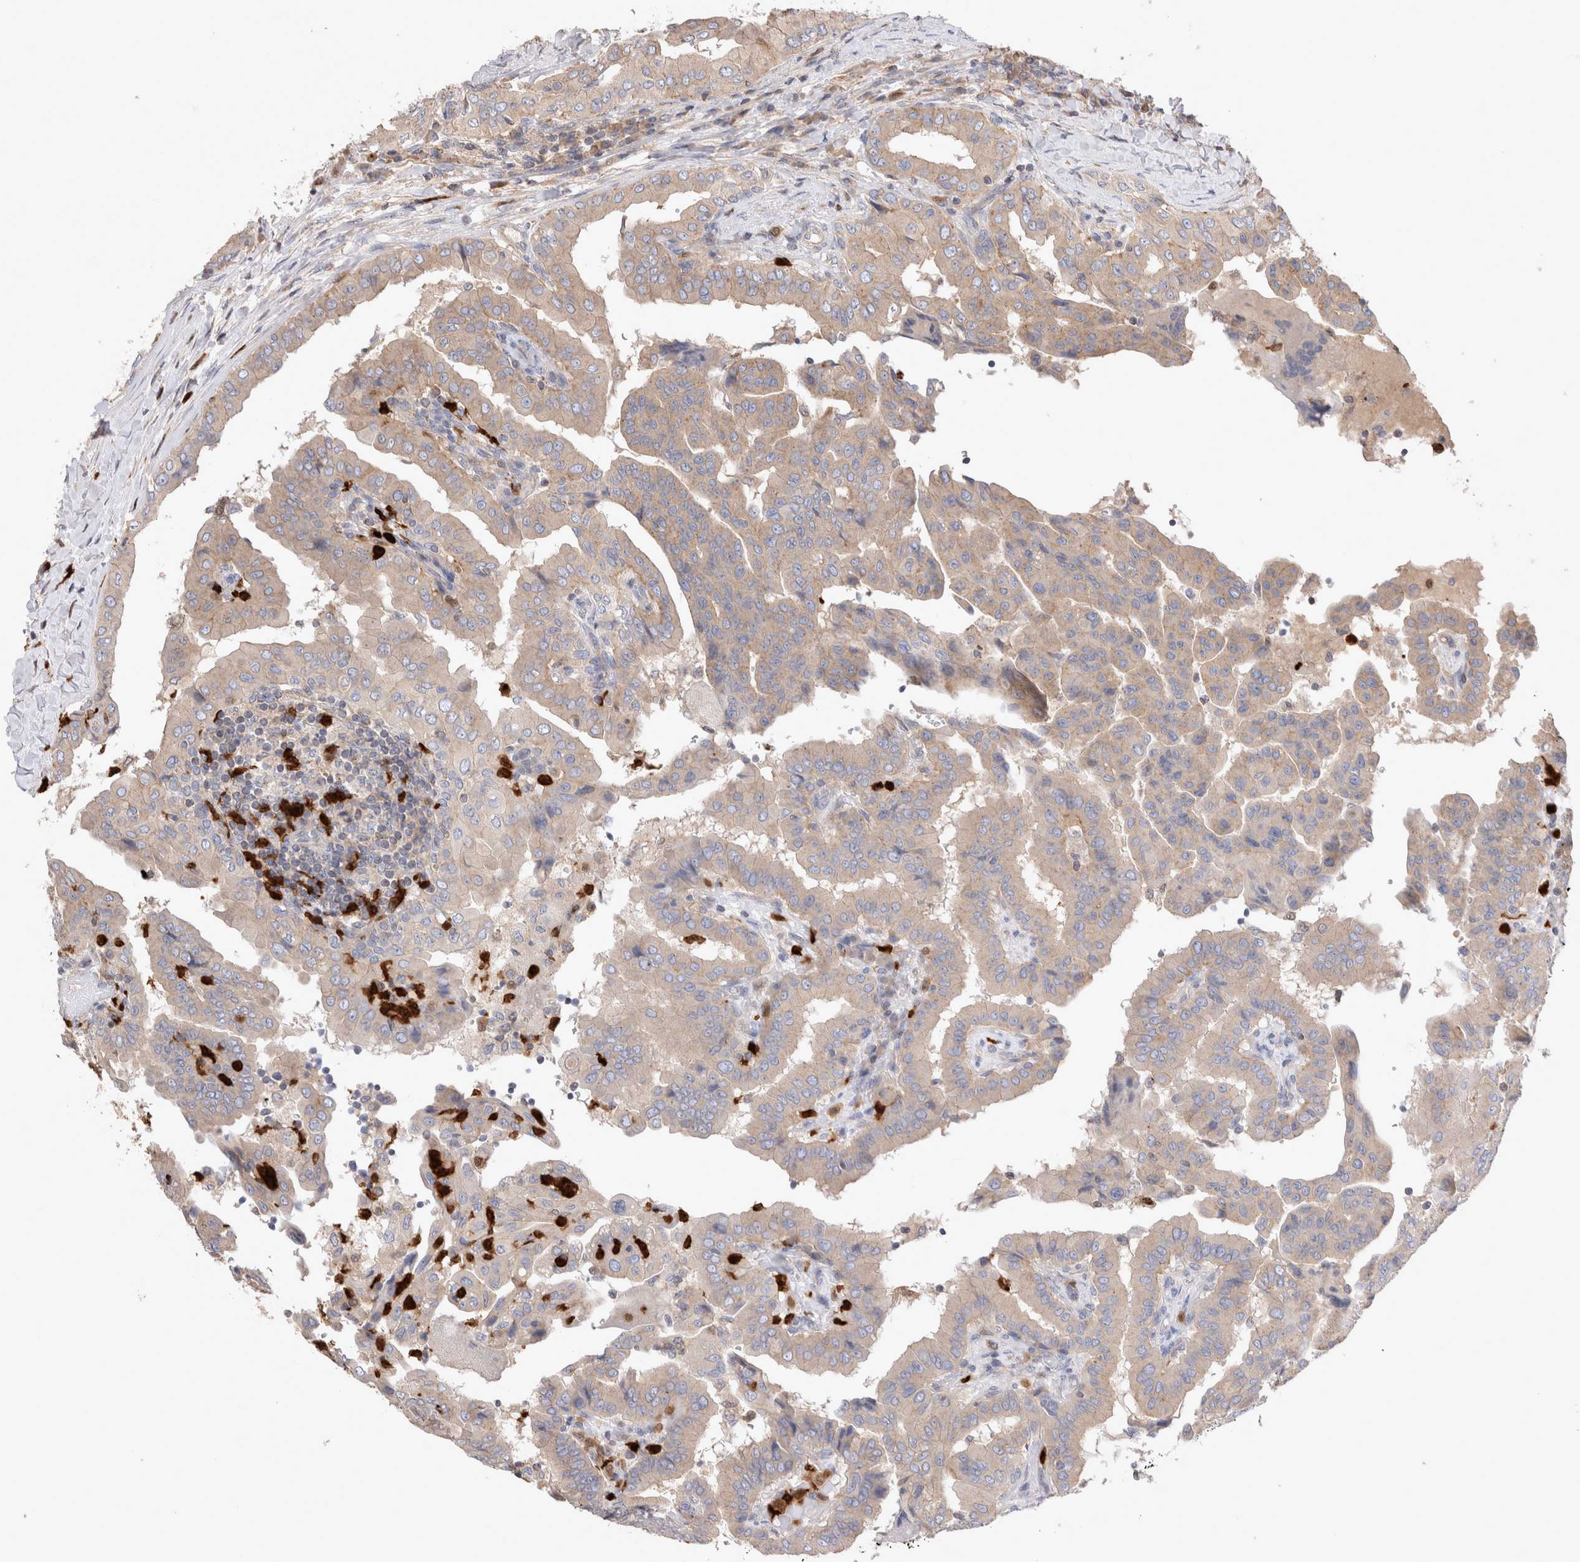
{"staining": {"intensity": "weak", "quantity": ">75%", "location": "cytoplasmic/membranous"}, "tissue": "thyroid cancer", "cell_type": "Tumor cells", "image_type": "cancer", "snomed": [{"axis": "morphology", "description": "Papillary adenocarcinoma, NOS"}, {"axis": "topography", "description": "Thyroid gland"}], "caption": "Weak cytoplasmic/membranous protein staining is identified in approximately >75% of tumor cells in thyroid cancer (papillary adenocarcinoma).", "gene": "NXT2", "patient": {"sex": "male", "age": 33}}